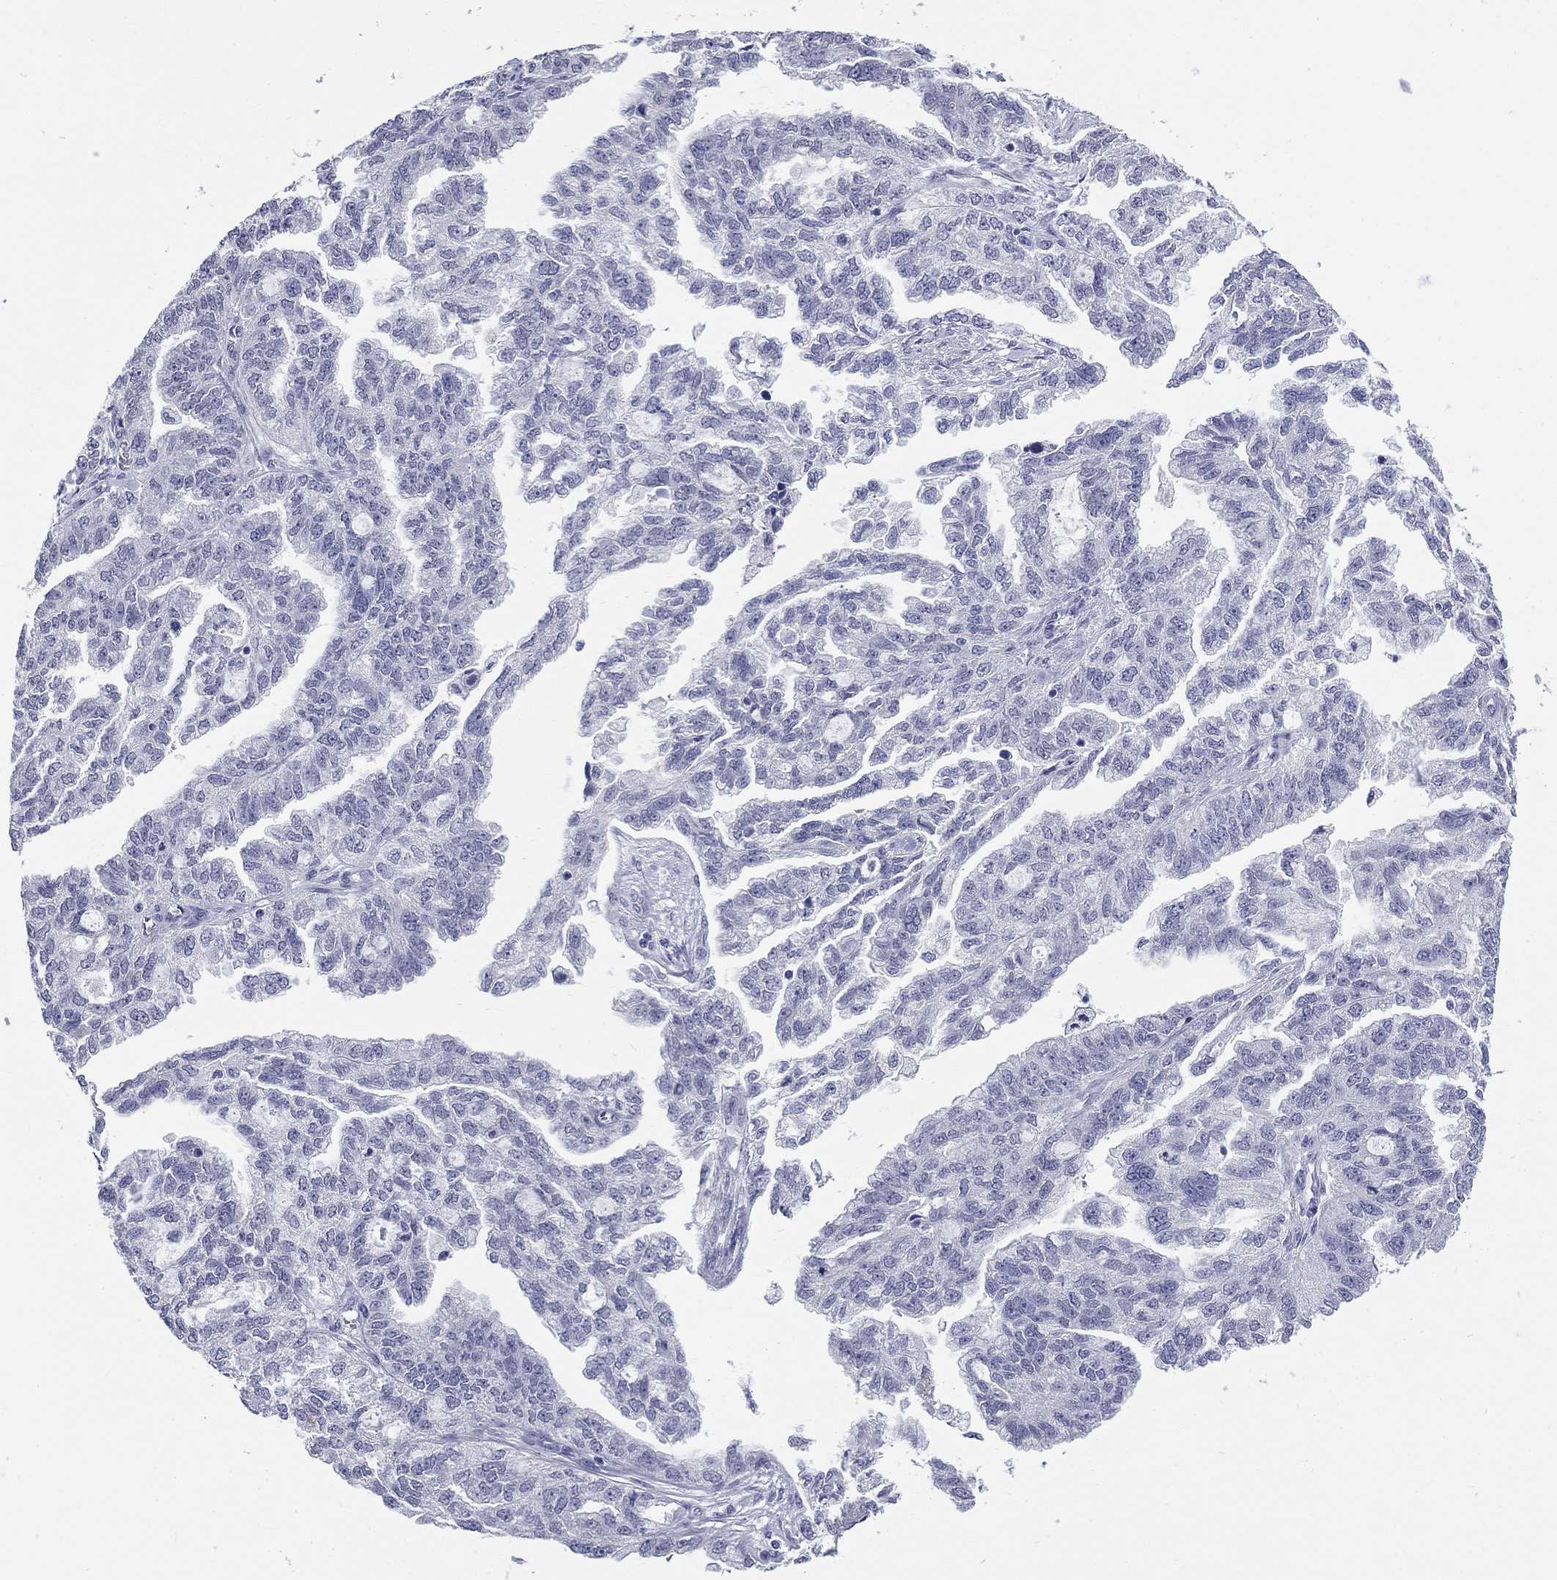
{"staining": {"intensity": "negative", "quantity": "none", "location": "none"}, "tissue": "ovarian cancer", "cell_type": "Tumor cells", "image_type": "cancer", "snomed": [{"axis": "morphology", "description": "Cystadenocarcinoma, serous, NOS"}, {"axis": "topography", "description": "Ovary"}], "caption": "Immunohistochemical staining of human serous cystadenocarcinoma (ovarian) exhibits no significant staining in tumor cells.", "gene": "ECEL1", "patient": {"sex": "female", "age": 51}}